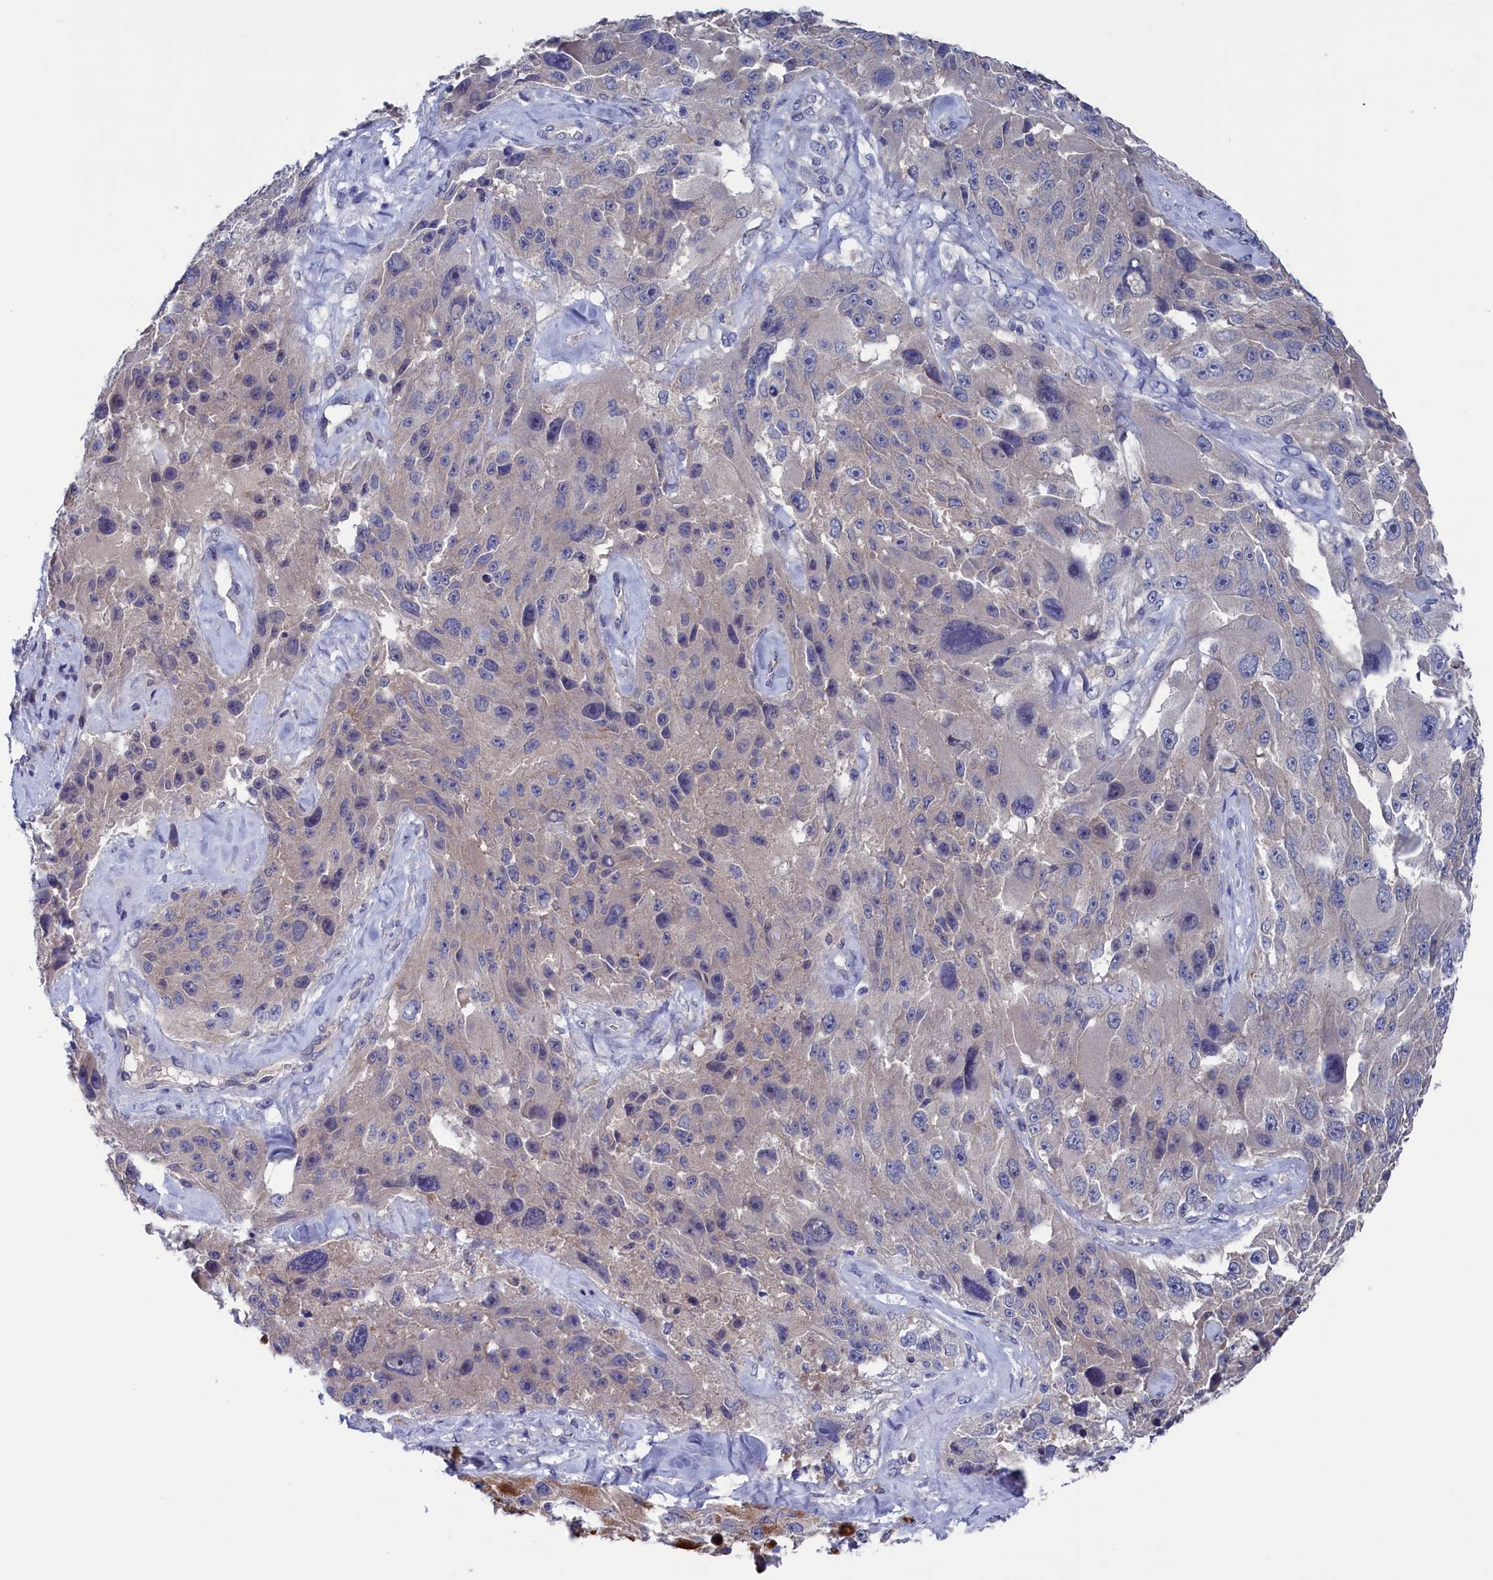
{"staining": {"intensity": "weak", "quantity": "25%-75%", "location": "cytoplasmic/membranous"}, "tissue": "melanoma", "cell_type": "Tumor cells", "image_type": "cancer", "snomed": [{"axis": "morphology", "description": "Malignant melanoma, Metastatic site"}, {"axis": "topography", "description": "Lymph node"}], "caption": "Weak cytoplasmic/membranous staining is present in about 25%-75% of tumor cells in melanoma.", "gene": "SPATA13", "patient": {"sex": "male", "age": 62}}